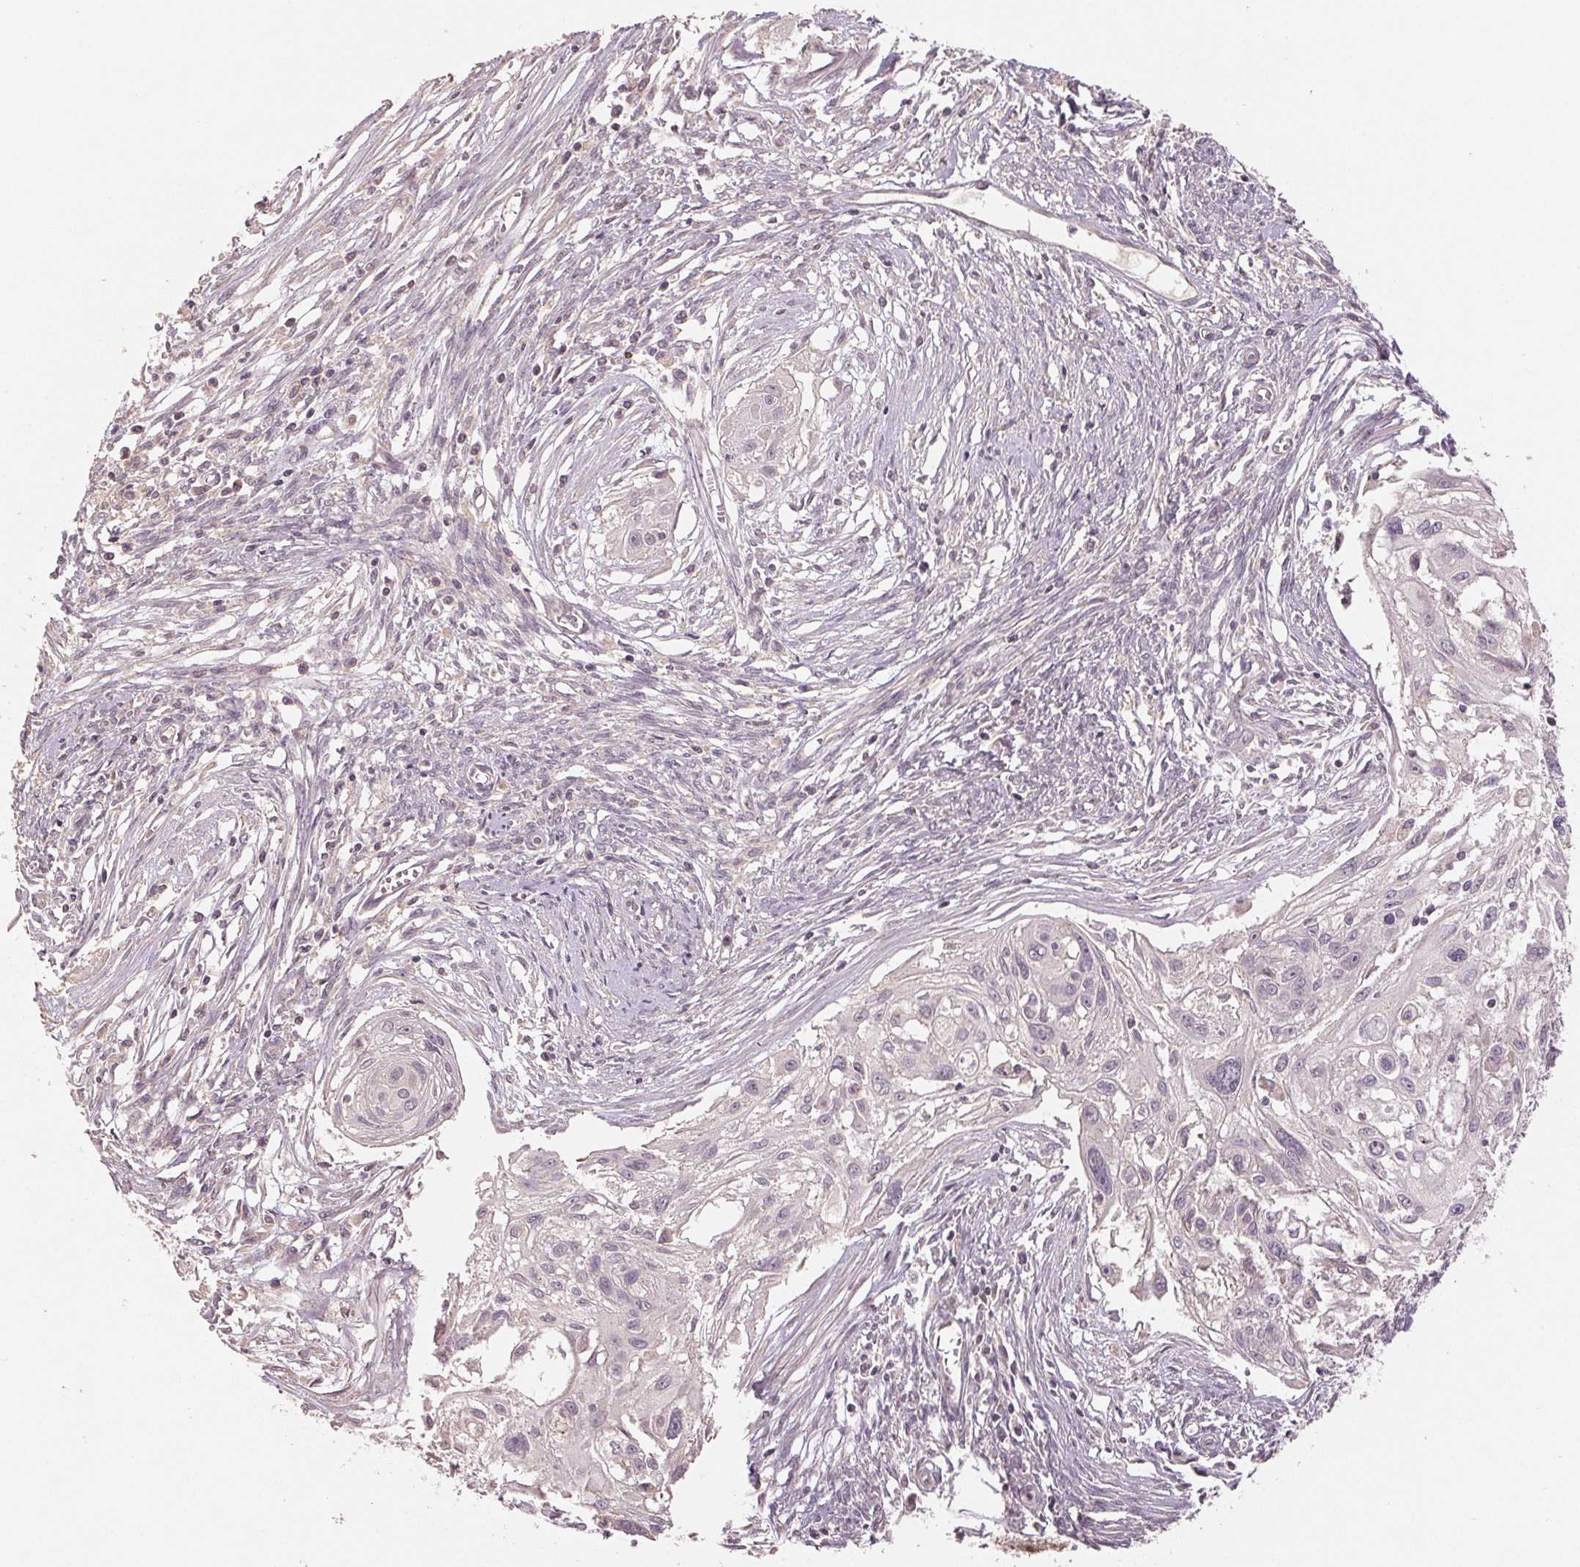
{"staining": {"intensity": "negative", "quantity": "none", "location": "none"}, "tissue": "cervical cancer", "cell_type": "Tumor cells", "image_type": "cancer", "snomed": [{"axis": "morphology", "description": "Squamous cell carcinoma, NOS"}, {"axis": "topography", "description": "Cervix"}], "caption": "IHC image of human cervical cancer stained for a protein (brown), which displays no positivity in tumor cells. The staining is performed using DAB (3,3'-diaminobenzidine) brown chromogen with nuclei counter-stained in using hematoxylin.", "gene": "COX14", "patient": {"sex": "female", "age": 49}}